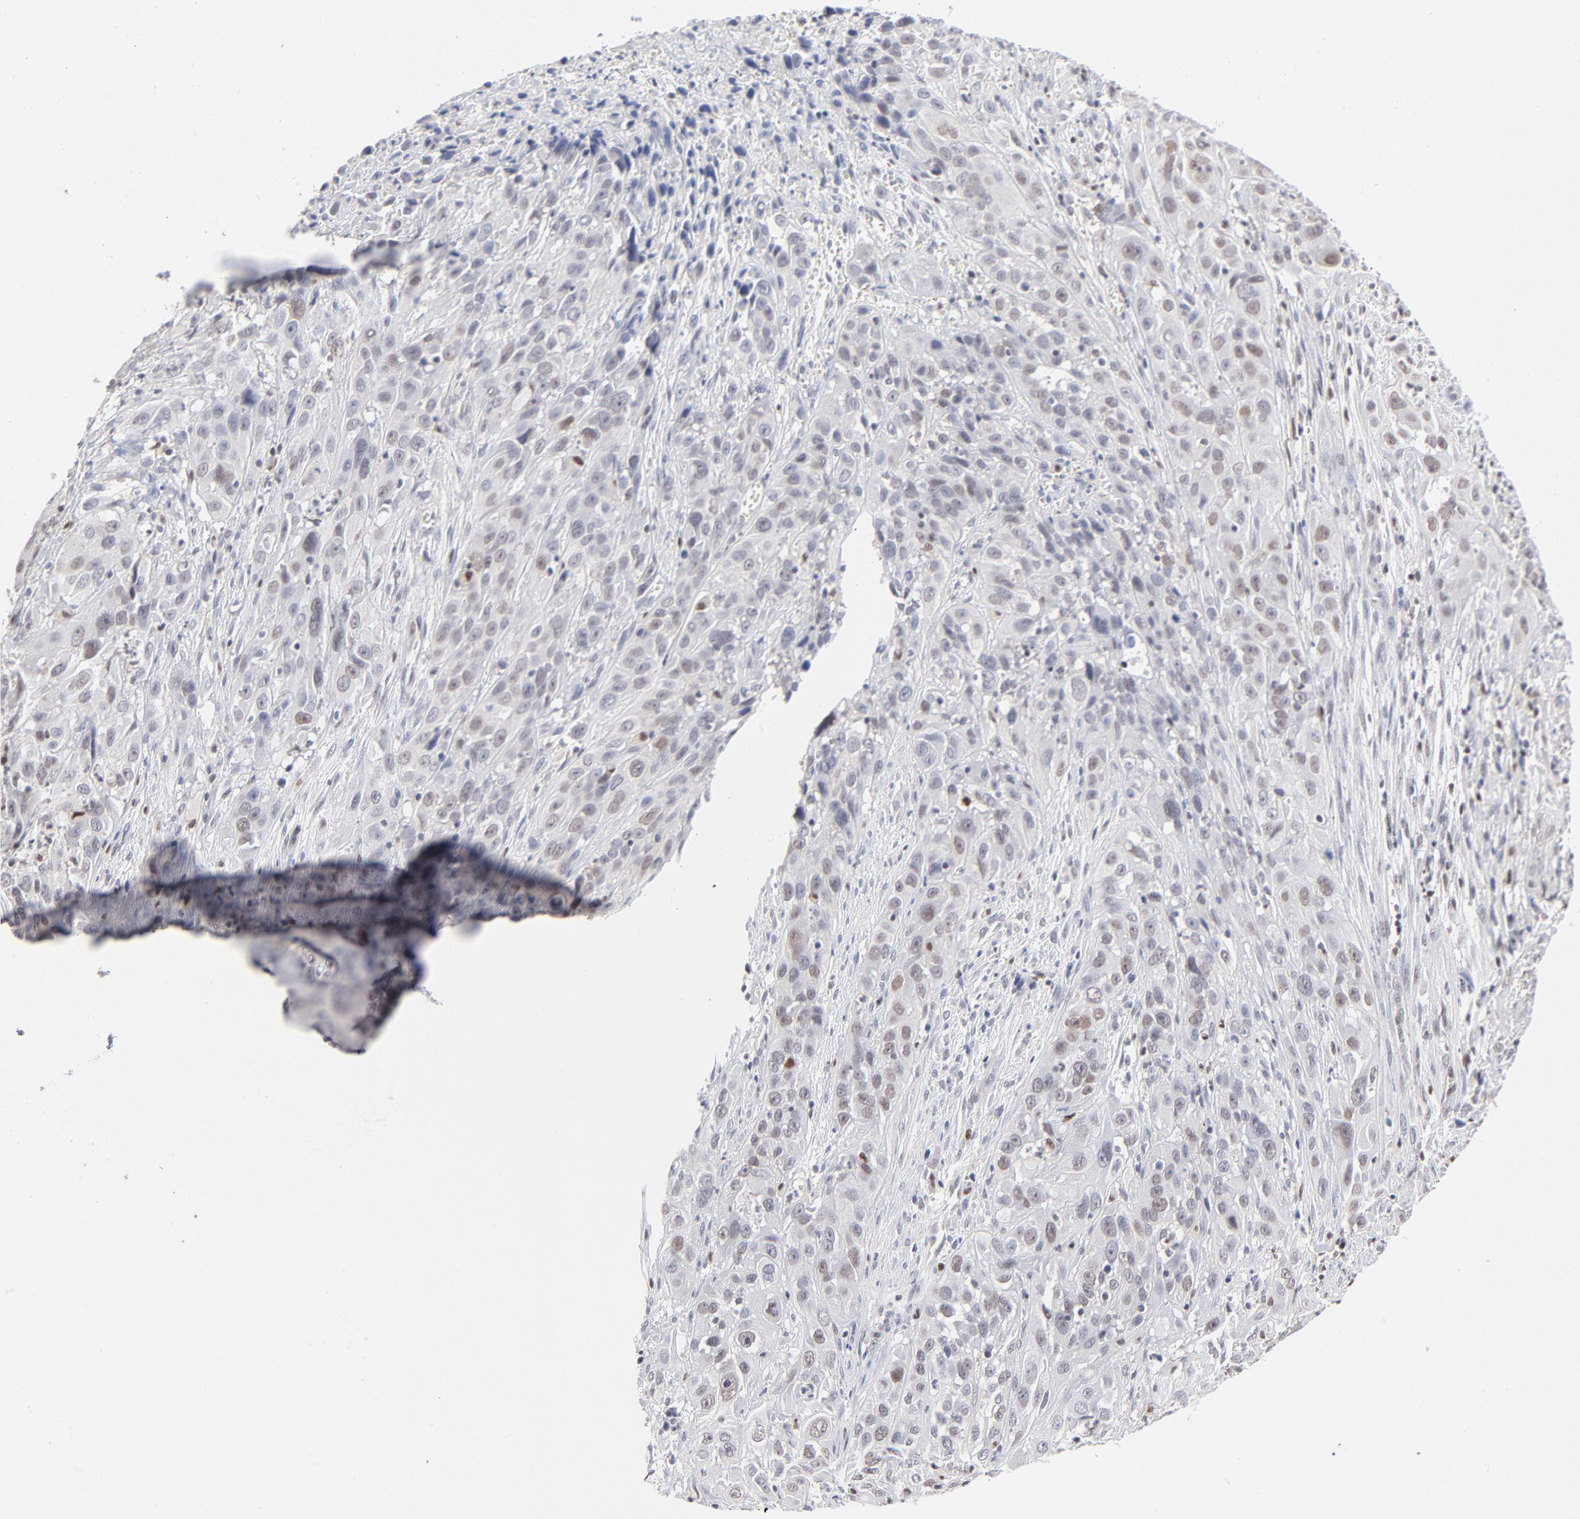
{"staining": {"intensity": "weak", "quantity": "<25%", "location": "nuclear"}, "tissue": "cervical cancer", "cell_type": "Tumor cells", "image_type": "cancer", "snomed": [{"axis": "morphology", "description": "Squamous cell carcinoma, NOS"}, {"axis": "topography", "description": "Cervix"}], "caption": "Immunohistochemical staining of human cervical cancer (squamous cell carcinoma) shows no significant expression in tumor cells.", "gene": "MAX", "patient": {"sex": "female", "age": 32}}